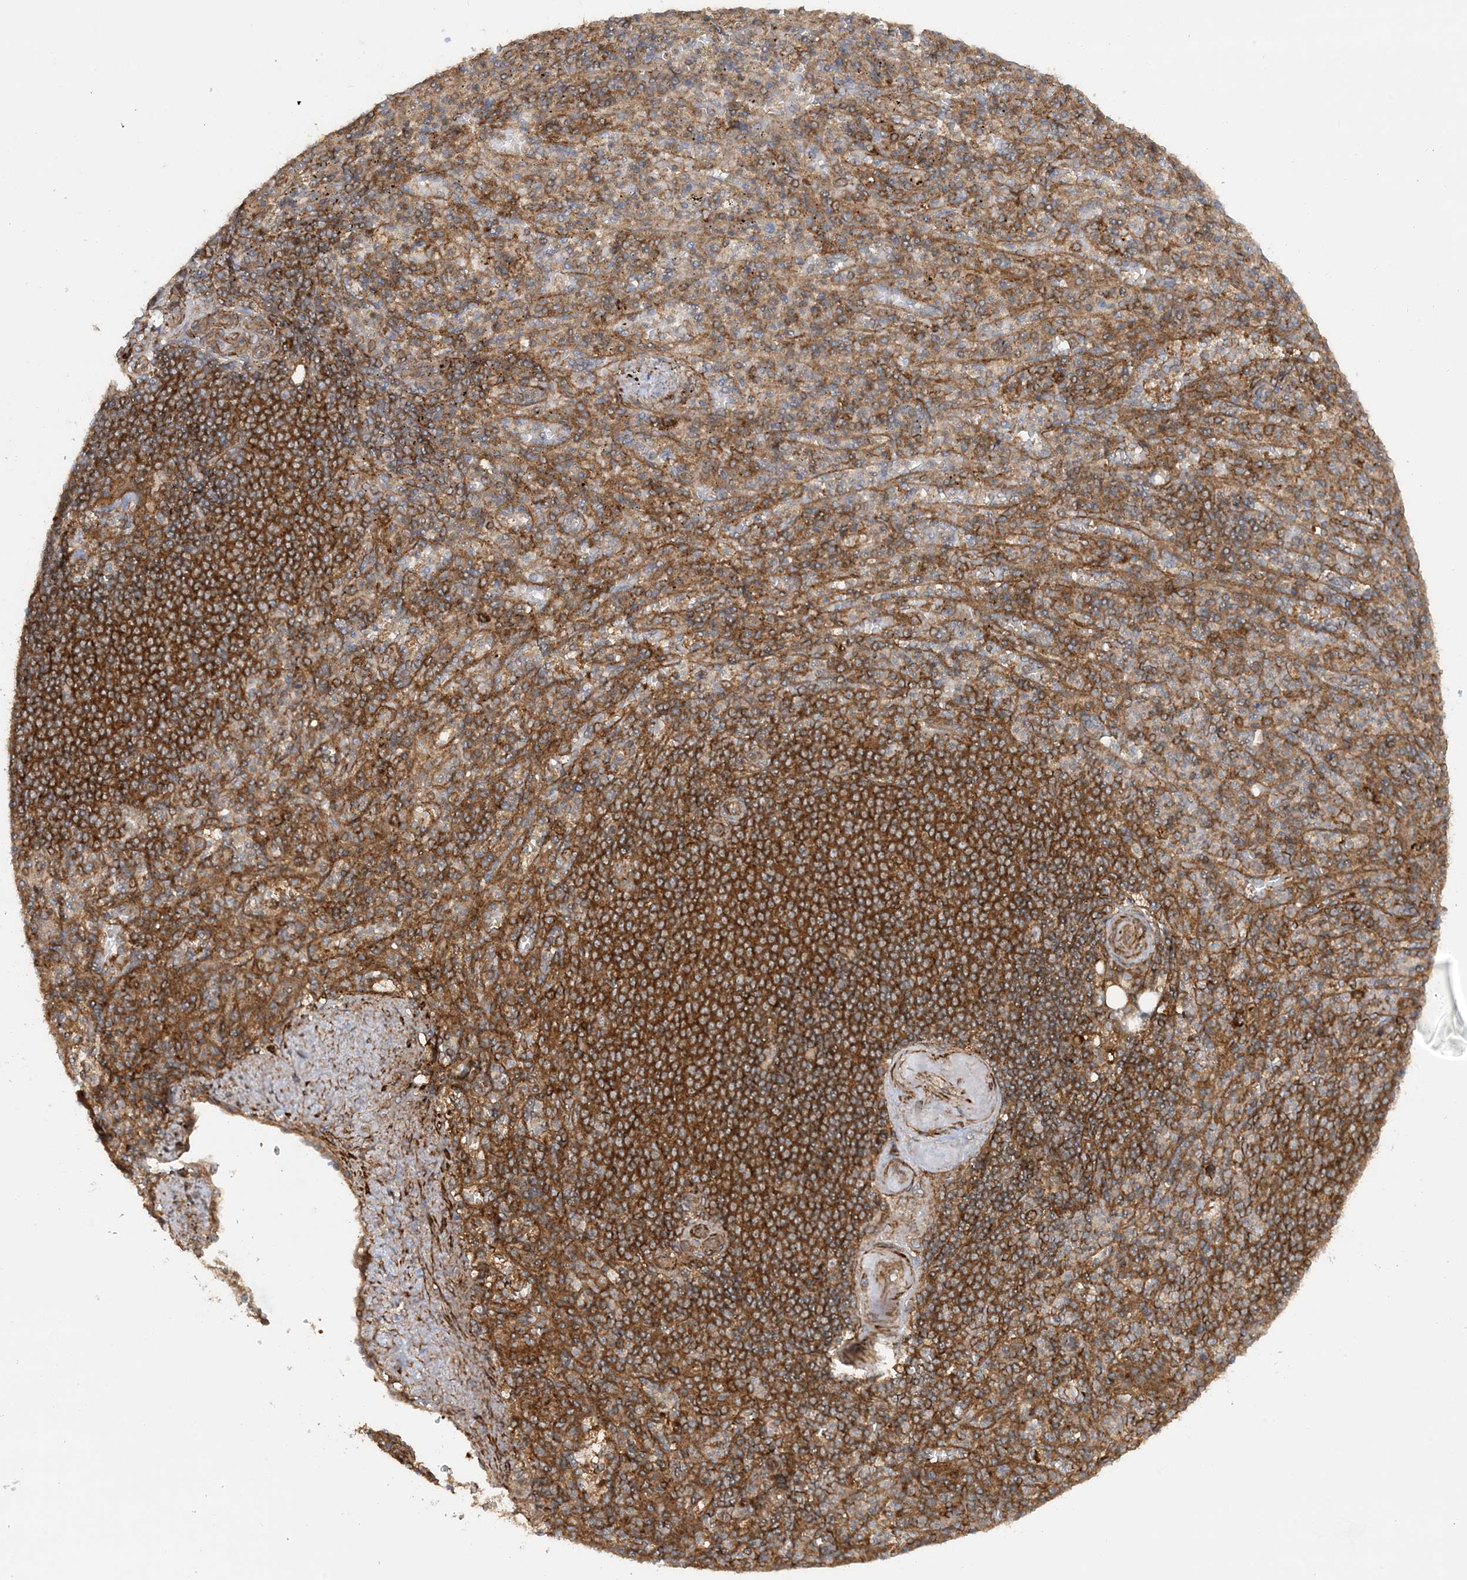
{"staining": {"intensity": "moderate", "quantity": "25%-75%", "location": "cytoplasmic/membranous"}, "tissue": "spleen", "cell_type": "Cells in red pulp", "image_type": "normal", "snomed": [{"axis": "morphology", "description": "Normal tissue, NOS"}, {"axis": "topography", "description": "Spleen"}], "caption": "The immunohistochemical stain shows moderate cytoplasmic/membranous positivity in cells in red pulp of benign spleen.", "gene": "STAM2", "patient": {"sex": "female", "age": 74}}